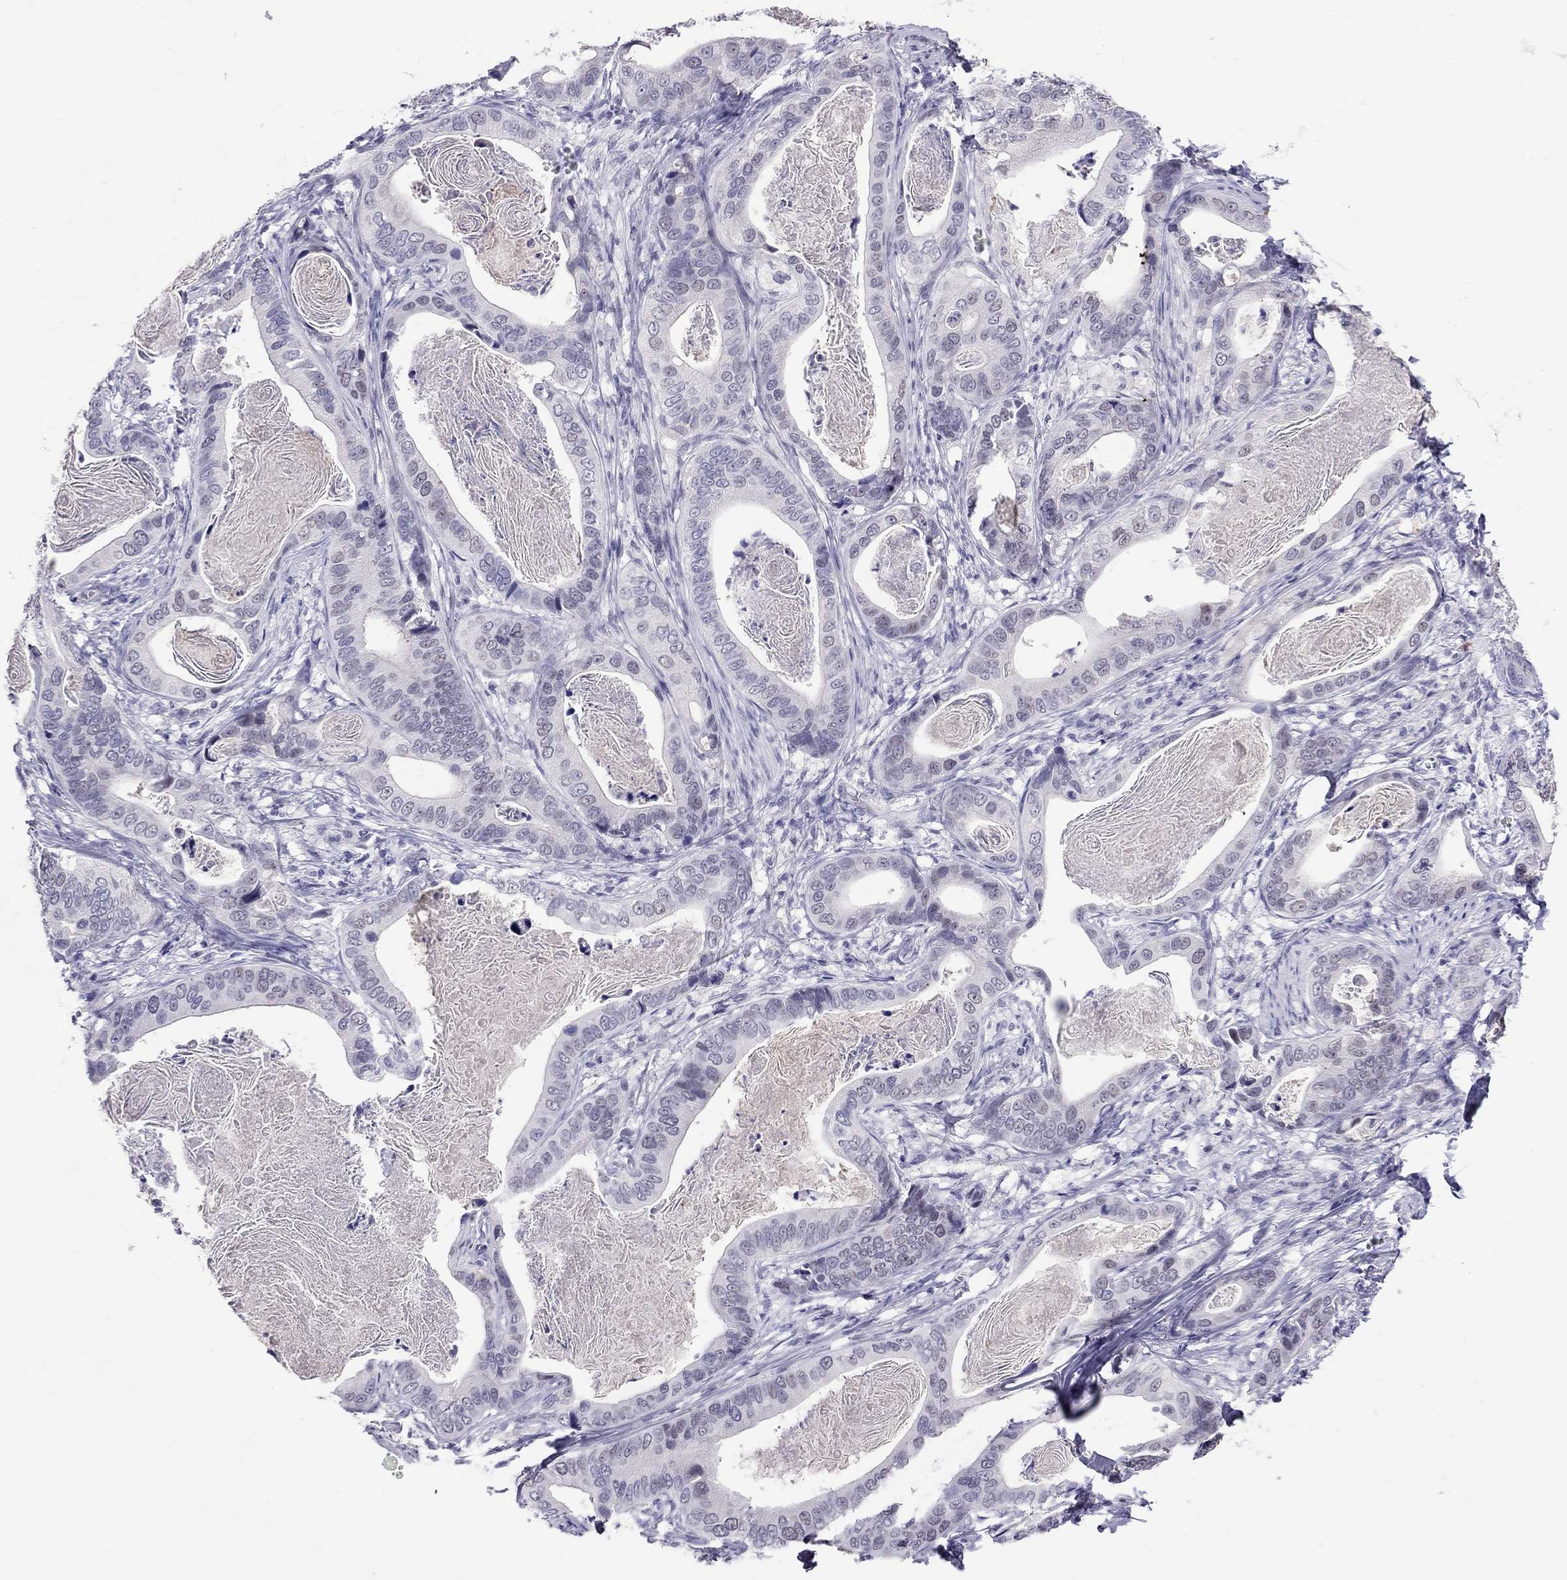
{"staining": {"intensity": "negative", "quantity": "none", "location": "none"}, "tissue": "stomach cancer", "cell_type": "Tumor cells", "image_type": "cancer", "snomed": [{"axis": "morphology", "description": "Adenocarcinoma, NOS"}, {"axis": "topography", "description": "Stomach"}], "caption": "IHC histopathology image of neoplastic tissue: stomach cancer stained with DAB (3,3'-diaminobenzidine) shows no significant protein expression in tumor cells.", "gene": "CHRNB3", "patient": {"sex": "male", "age": 84}}